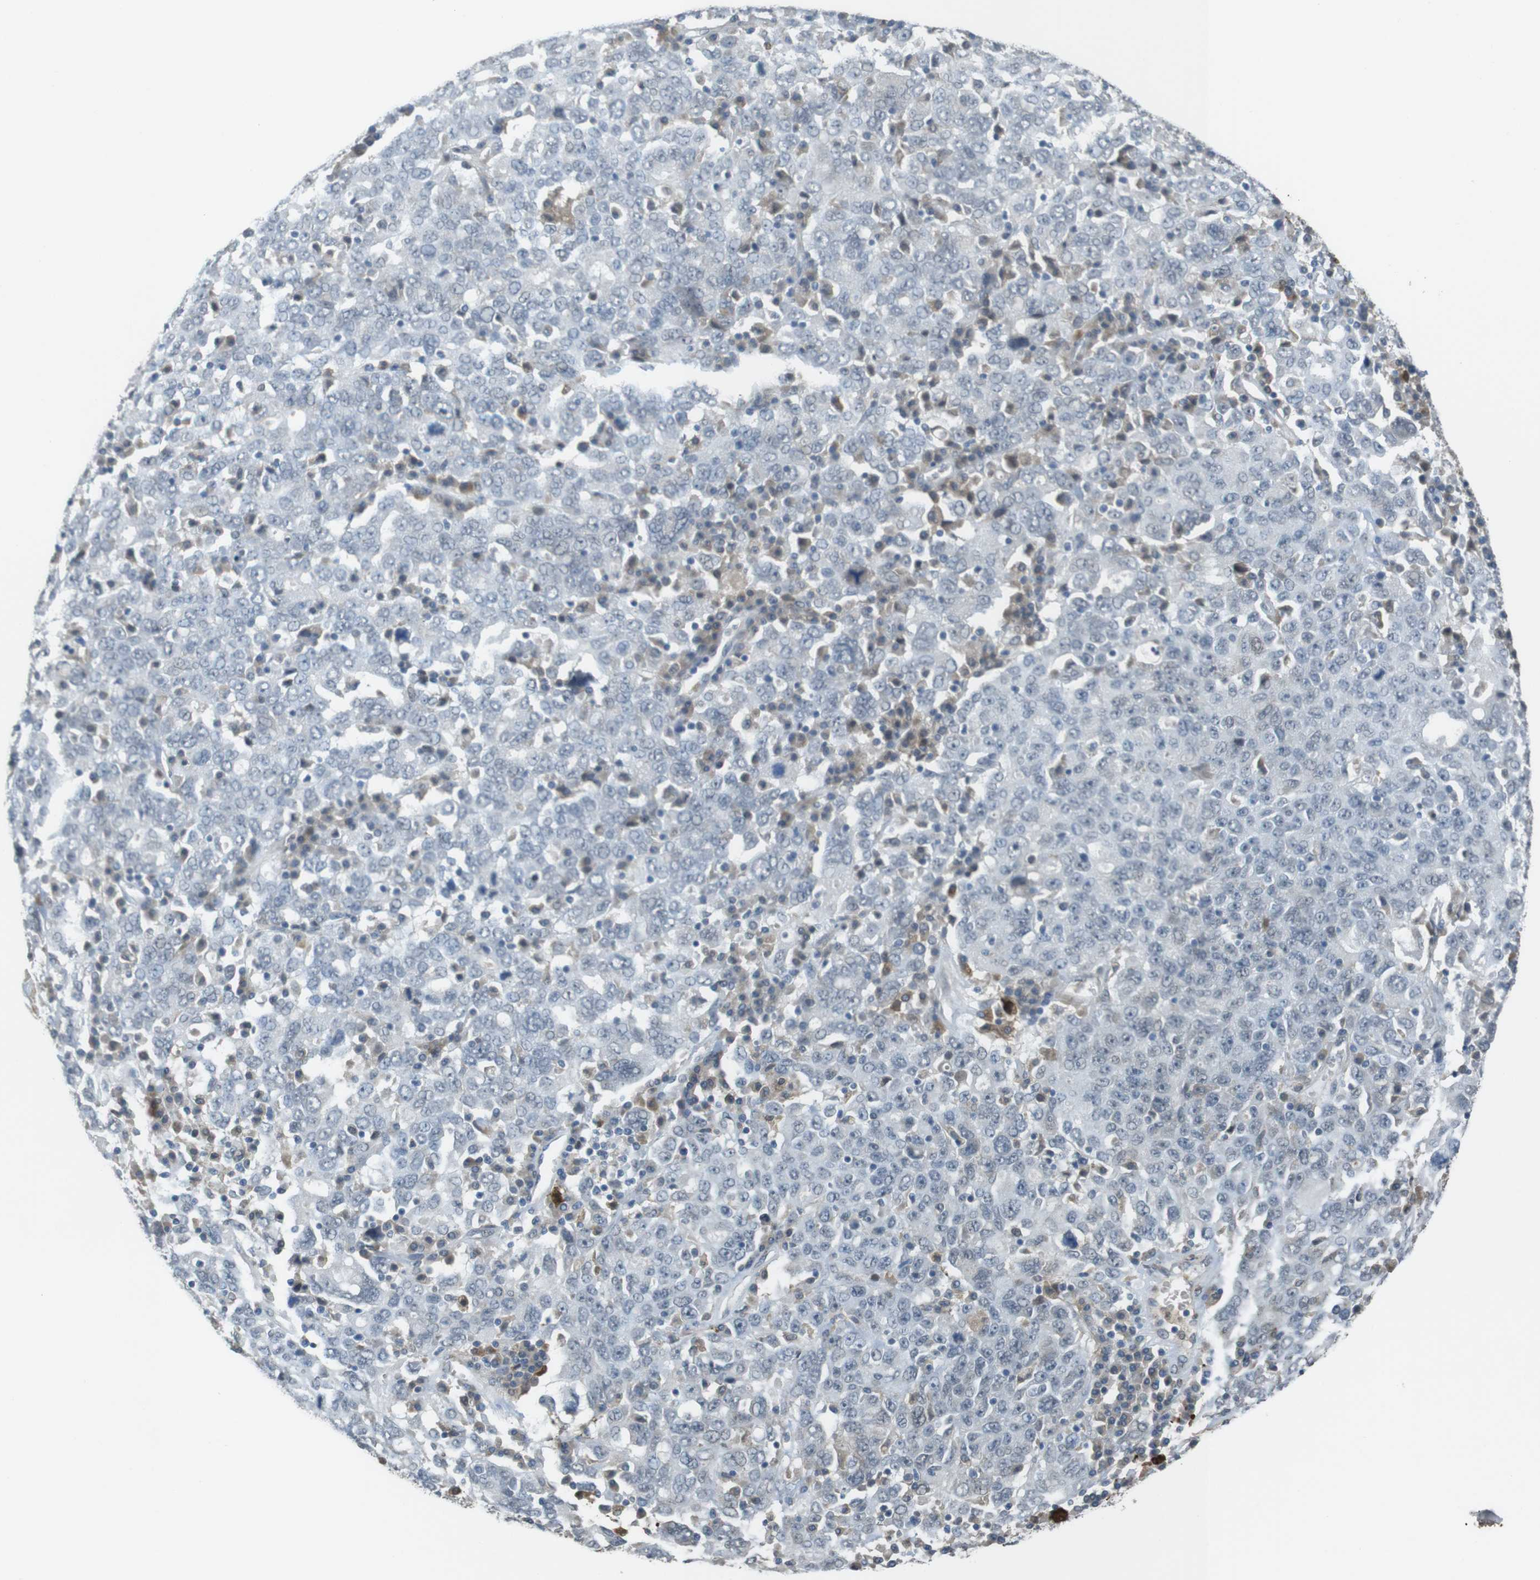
{"staining": {"intensity": "negative", "quantity": "none", "location": "none"}, "tissue": "ovarian cancer", "cell_type": "Tumor cells", "image_type": "cancer", "snomed": [{"axis": "morphology", "description": "Carcinoma, endometroid"}, {"axis": "topography", "description": "Ovary"}], "caption": "Histopathology image shows no protein positivity in tumor cells of endometroid carcinoma (ovarian) tissue. (DAB immunohistochemistry (IHC), high magnification).", "gene": "FZD10", "patient": {"sex": "female", "age": 62}}